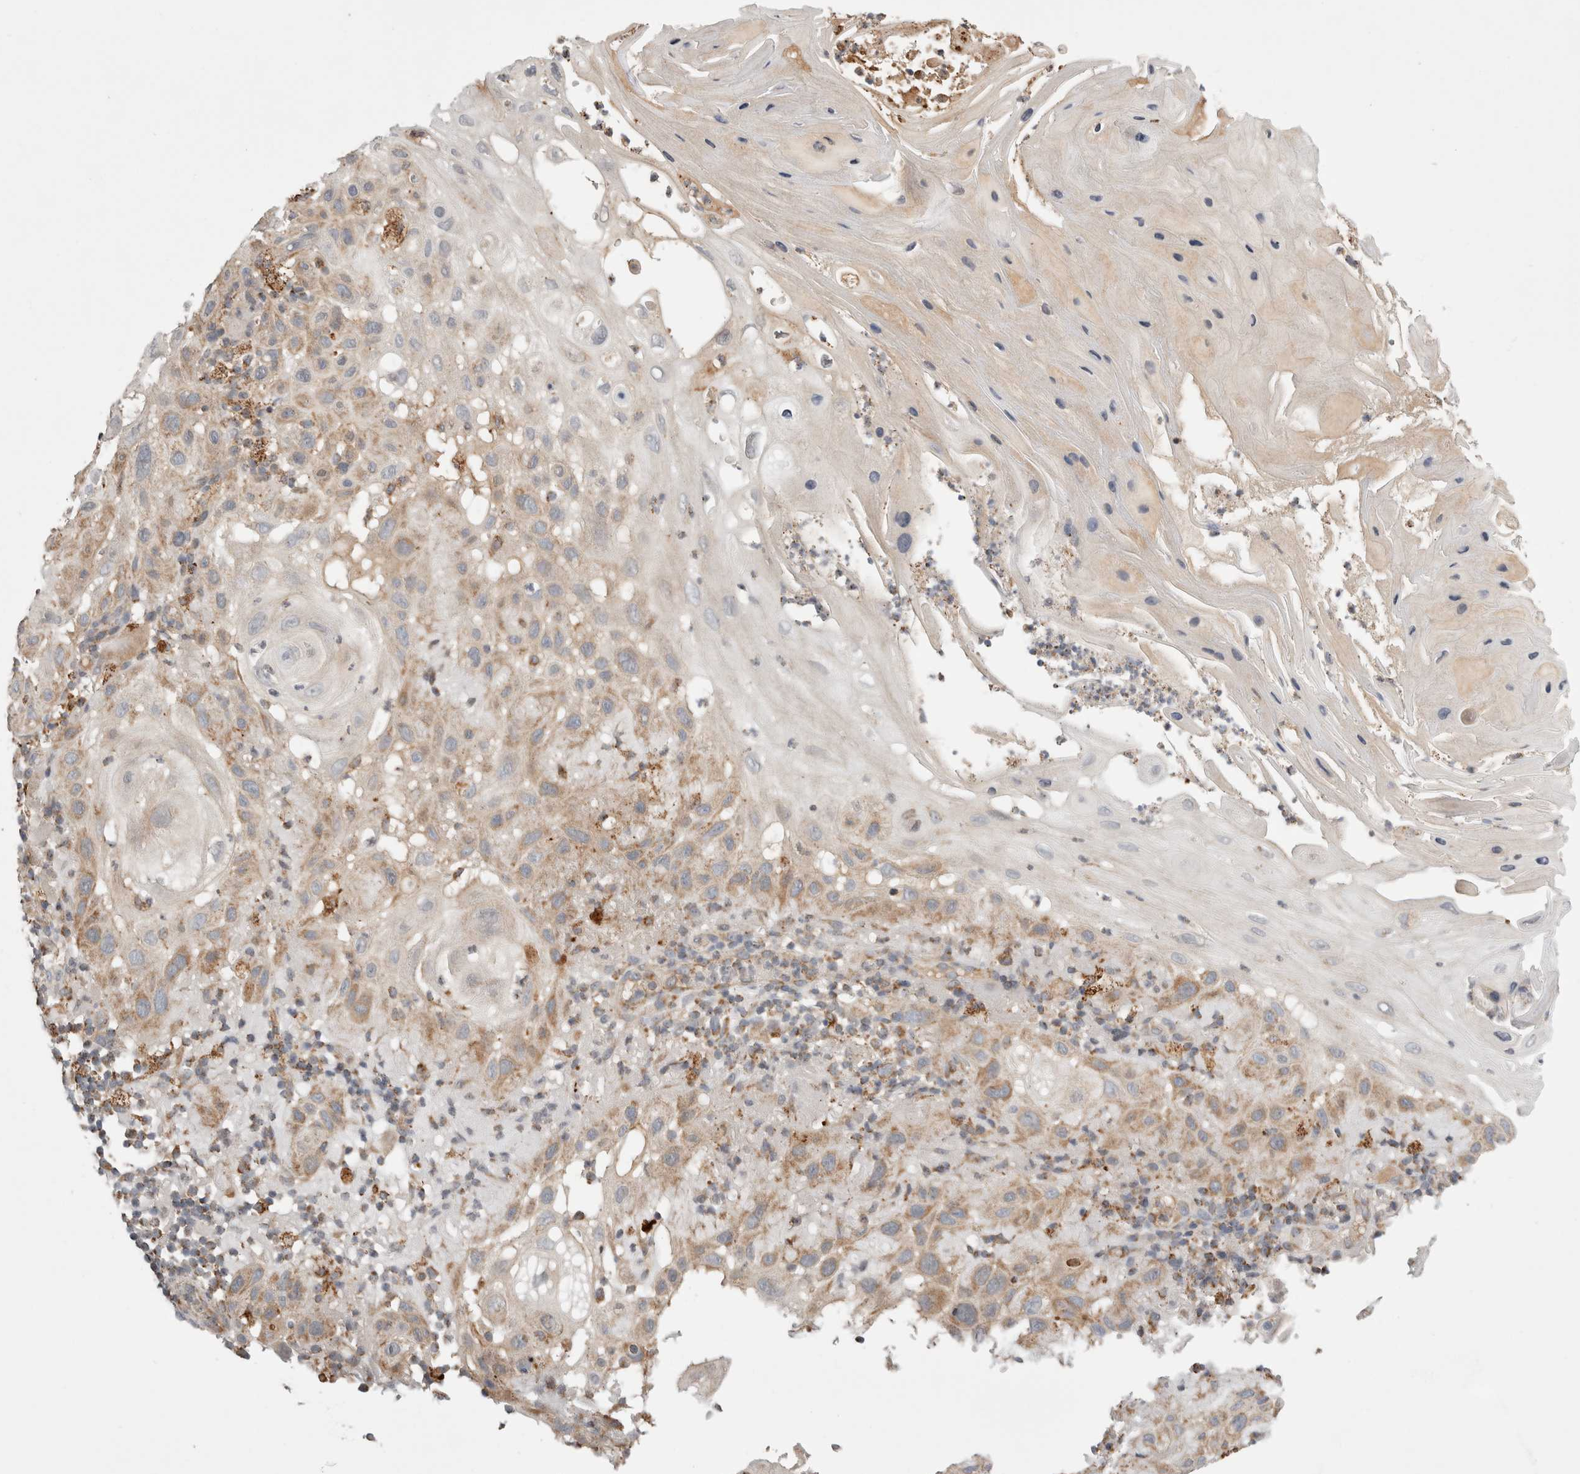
{"staining": {"intensity": "weak", "quantity": ">75%", "location": "cytoplasmic/membranous"}, "tissue": "skin cancer", "cell_type": "Tumor cells", "image_type": "cancer", "snomed": [{"axis": "morphology", "description": "Squamous cell carcinoma, NOS"}, {"axis": "topography", "description": "Skin"}], "caption": "A brown stain labels weak cytoplasmic/membranous positivity of a protein in skin cancer (squamous cell carcinoma) tumor cells. The staining is performed using DAB (3,3'-diaminobenzidine) brown chromogen to label protein expression. The nuclei are counter-stained blue using hematoxylin.", "gene": "HROB", "patient": {"sex": "female", "age": 96}}